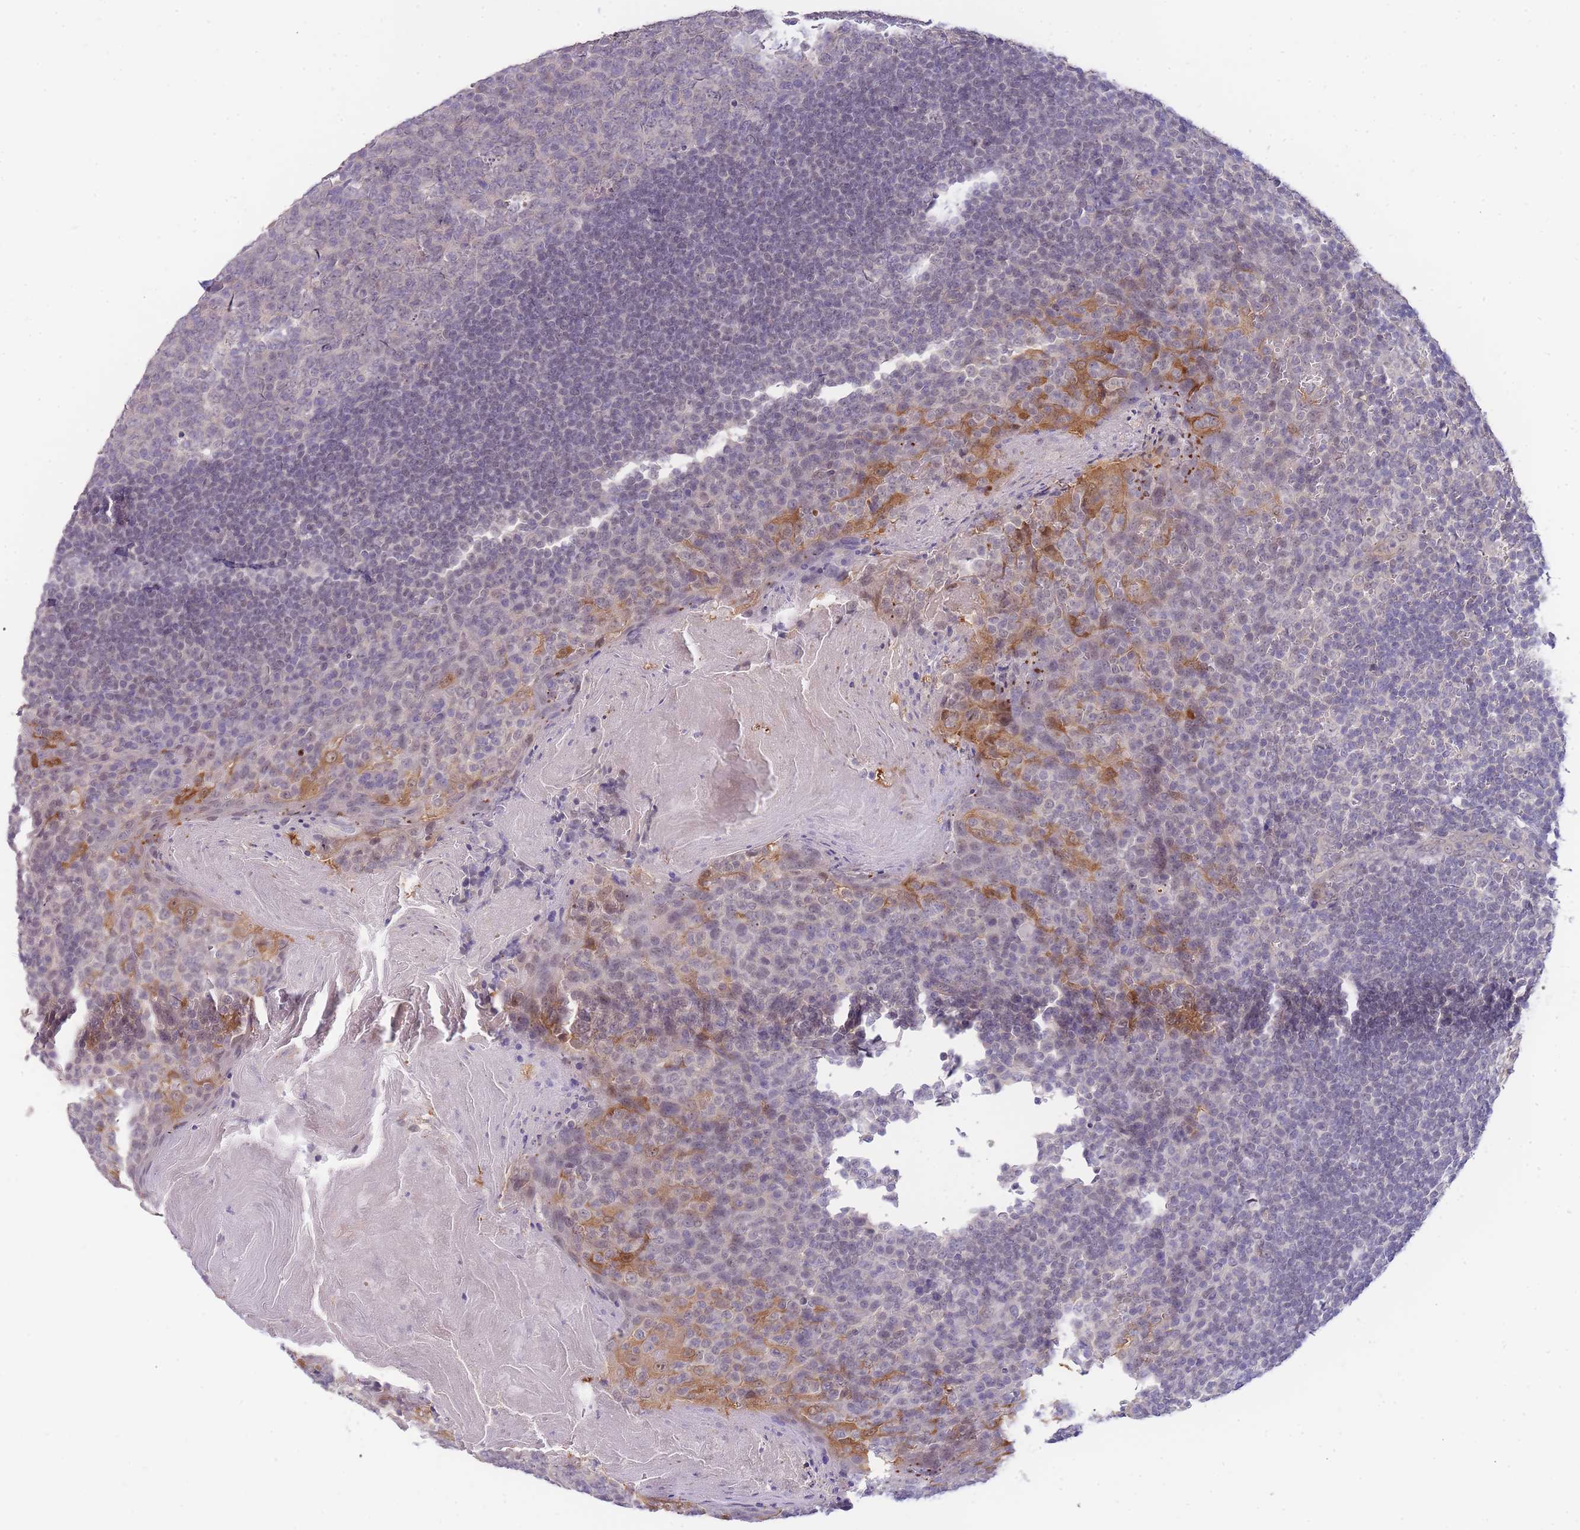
{"staining": {"intensity": "negative", "quantity": "none", "location": "none"}, "tissue": "tonsil", "cell_type": "Germinal center cells", "image_type": "normal", "snomed": [{"axis": "morphology", "description": "Normal tissue, NOS"}, {"axis": "topography", "description": "Tonsil"}], "caption": "Benign tonsil was stained to show a protein in brown. There is no significant positivity in germinal center cells. (Brightfield microscopy of DAB (3,3'-diaminobenzidine) immunohistochemistry at high magnification).", "gene": "SMC6", "patient": {"sex": "male", "age": 27}}